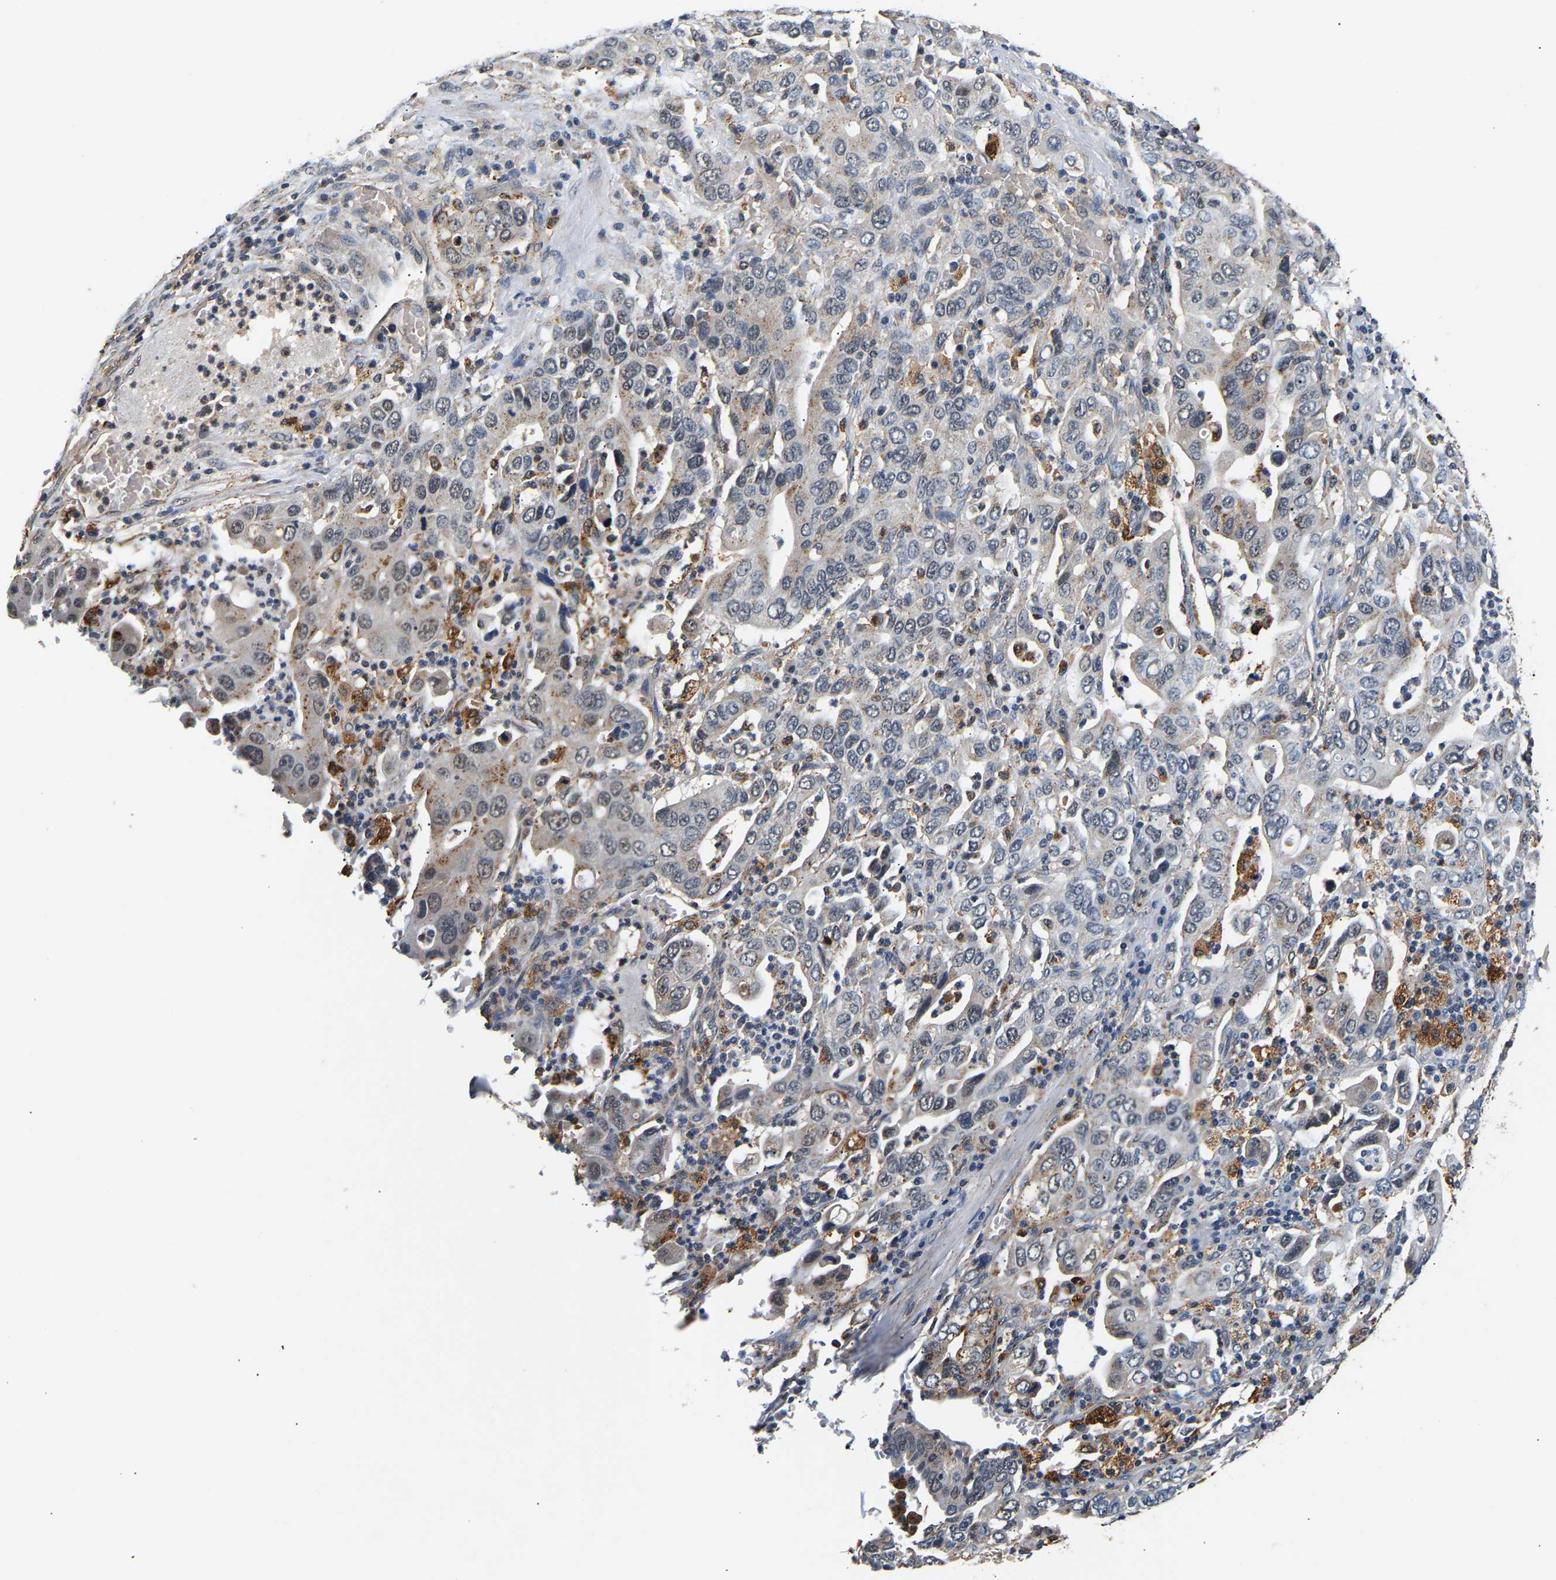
{"staining": {"intensity": "weak", "quantity": "<25%", "location": "cytoplasmic/membranous"}, "tissue": "stomach cancer", "cell_type": "Tumor cells", "image_type": "cancer", "snomed": [{"axis": "morphology", "description": "Adenocarcinoma, NOS"}, {"axis": "topography", "description": "Stomach, upper"}], "caption": "High magnification brightfield microscopy of stomach cancer stained with DAB (brown) and counterstained with hematoxylin (blue): tumor cells show no significant positivity.", "gene": "SMU1", "patient": {"sex": "male", "age": 62}}